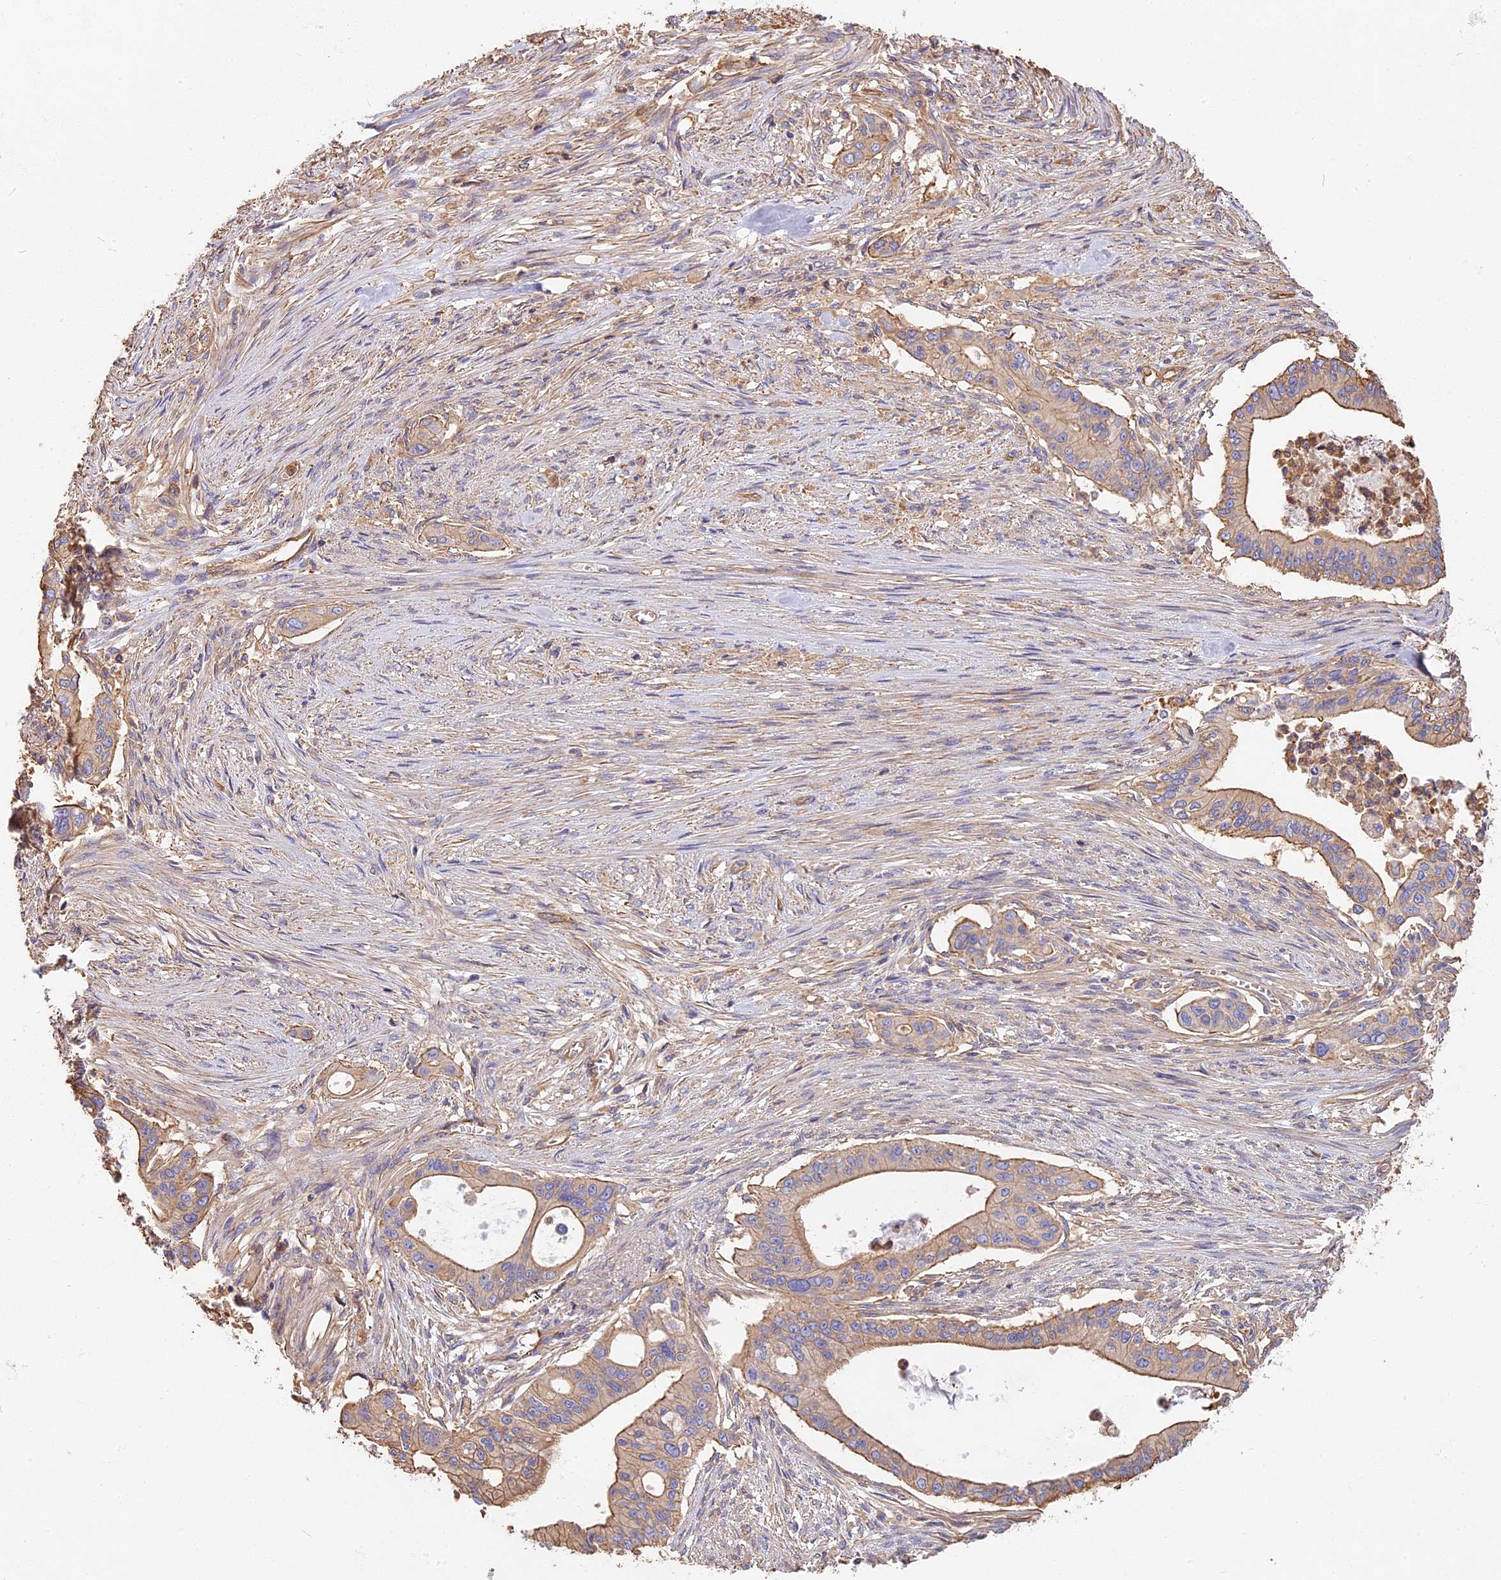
{"staining": {"intensity": "moderate", "quantity": ">75%", "location": "cytoplasmic/membranous"}, "tissue": "pancreatic cancer", "cell_type": "Tumor cells", "image_type": "cancer", "snomed": [{"axis": "morphology", "description": "Adenocarcinoma, NOS"}, {"axis": "topography", "description": "Pancreas"}], "caption": "Brown immunohistochemical staining in pancreatic adenocarcinoma reveals moderate cytoplasmic/membranous expression in approximately >75% of tumor cells. The protein of interest is stained brown, and the nuclei are stained in blue (DAB (3,3'-diaminobenzidine) IHC with brightfield microscopy, high magnification).", "gene": "VPS18", "patient": {"sex": "male", "age": 46}}